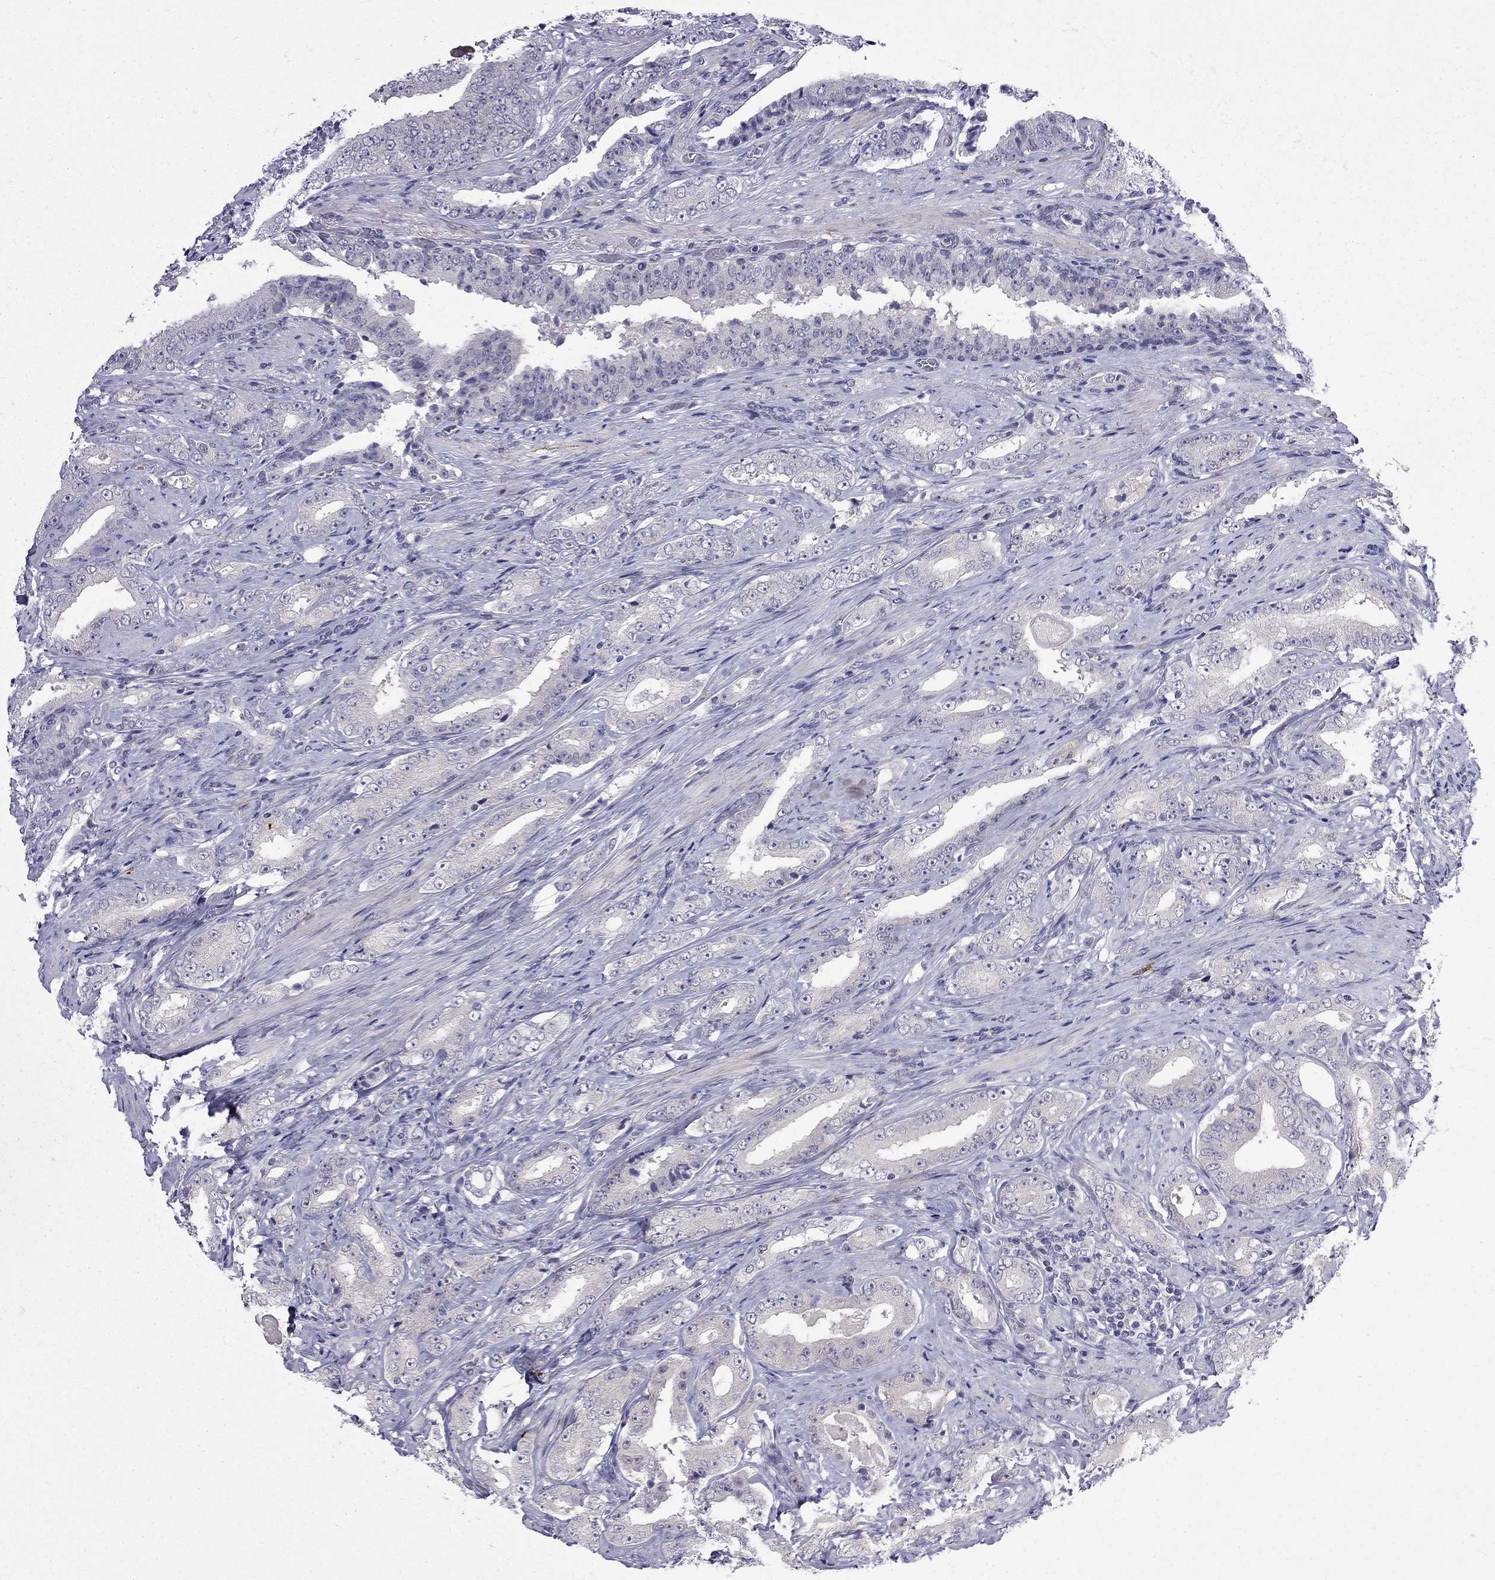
{"staining": {"intensity": "negative", "quantity": "none", "location": "none"}, "tissue": "prostate cancer", "cell_type": "Tumor cells", "image_type": "cancer", "snomed": [{"axis": "morphology", "description": "Adenocarcinoma, Low grade"}, {"axis": "topography", "description": "Prostate and seminal vesicle, NOS"}], "caption": "Immunohistochemistry of low-grade adenocarcinoma (prostate) exhibits no expression in tumor cells.", "gene": "RTL9", "patient": {"sex": "male", "age": 61}}